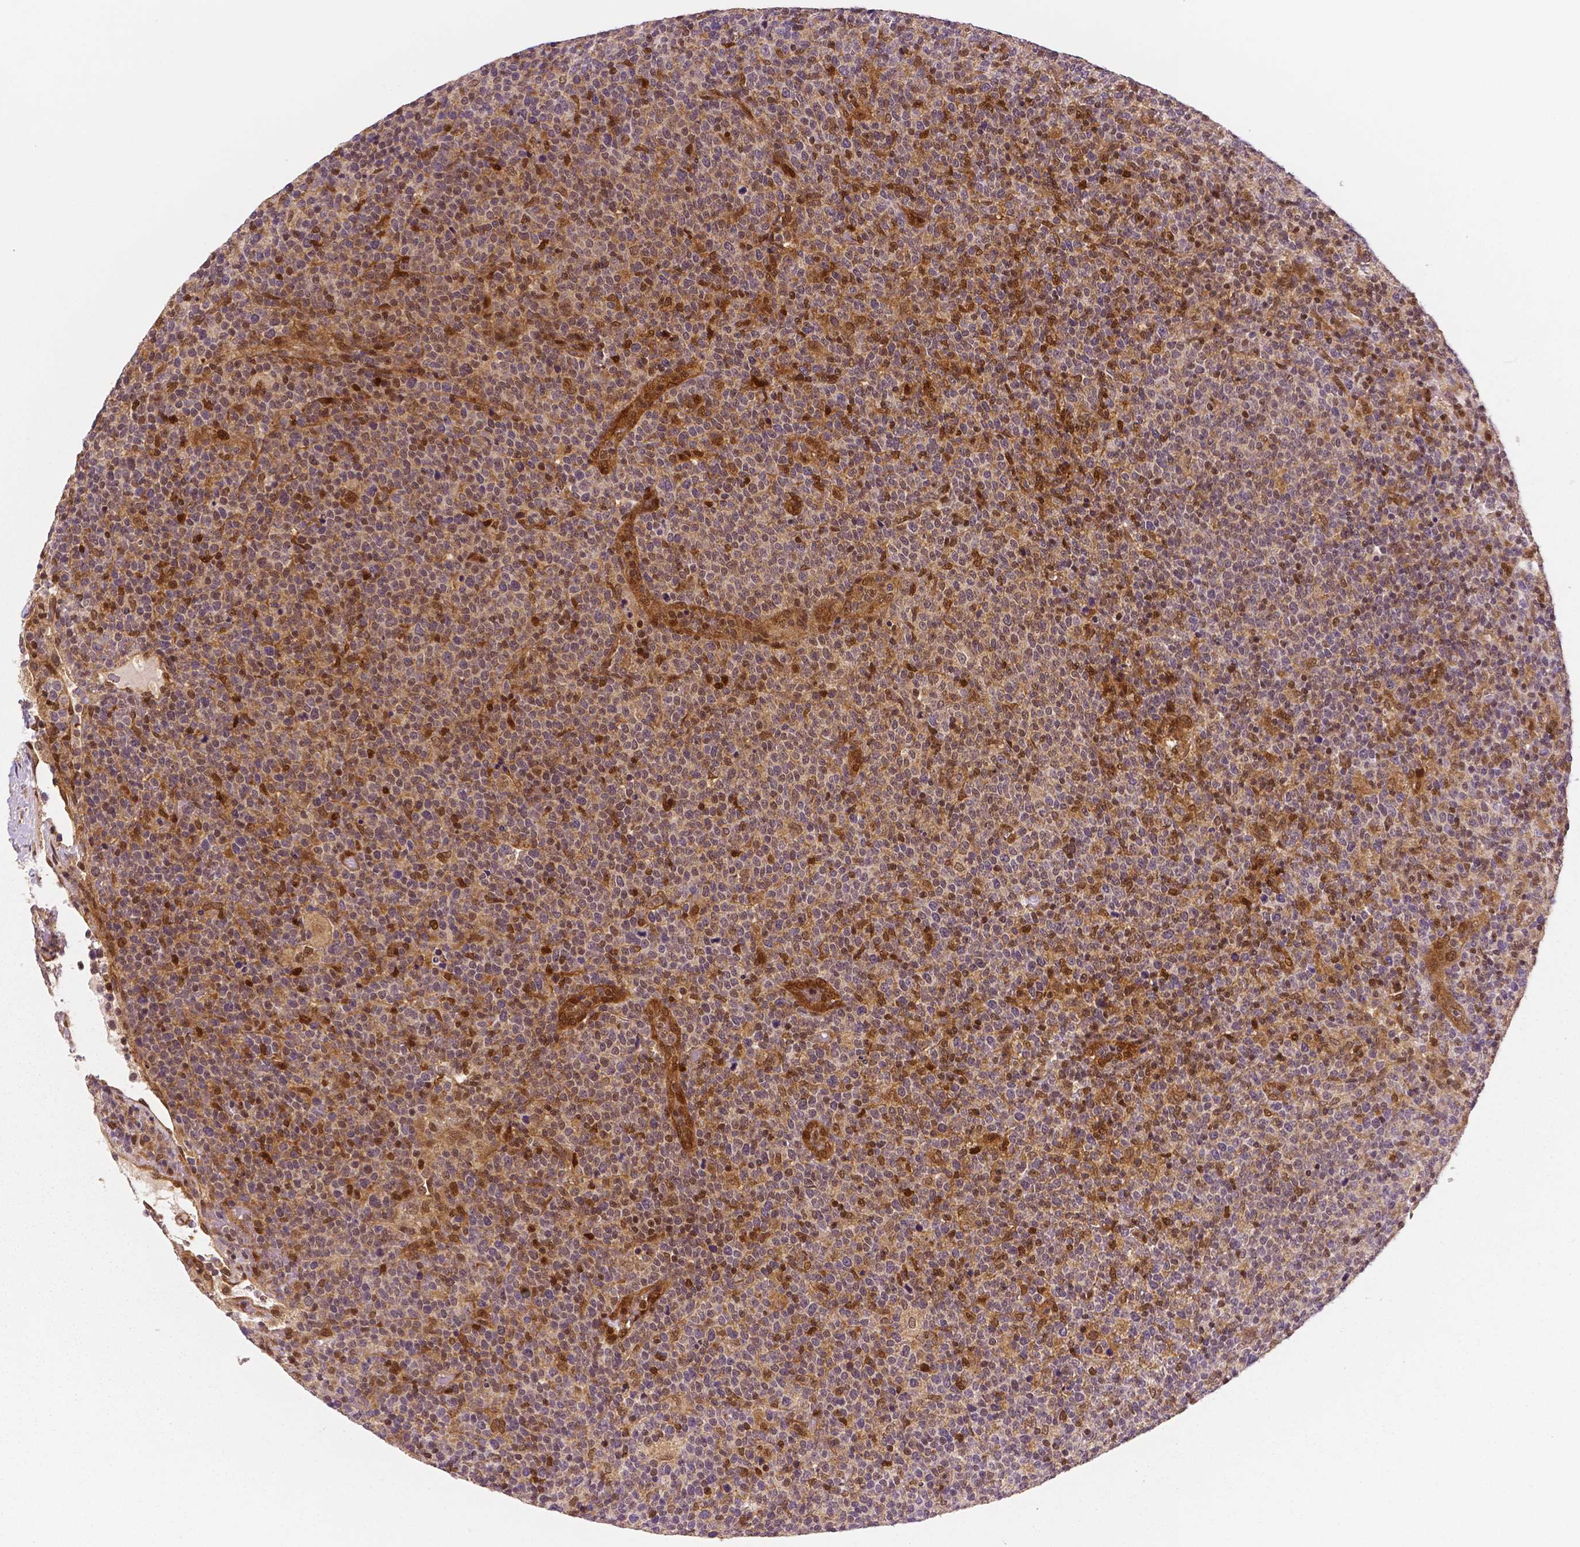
{"staining": {"intensity": "moderate", "quantity": ">75%", "location": "cytoplasmic/membranous"}, "tissue": "lymphoma", "cell_type": "Tumor cells", "image_type": "cancer", "snomed": [{"axis": "morphology", "description": "Malignant lymphoma, non-Hodgkin's type, High grade"}, {"axis": "topography", "description": "Lymph node"}], "caption": "Immunohistochemical staining of malignant lymphoma, non-Hodgkin's type (high-grade) exhibits medium levels of moderate cytoplasmic/membranous protein positivity in approximately >75% of tumor cells.", "gene": "STAT3", "patient": {"sex": "male", "age": 61}}